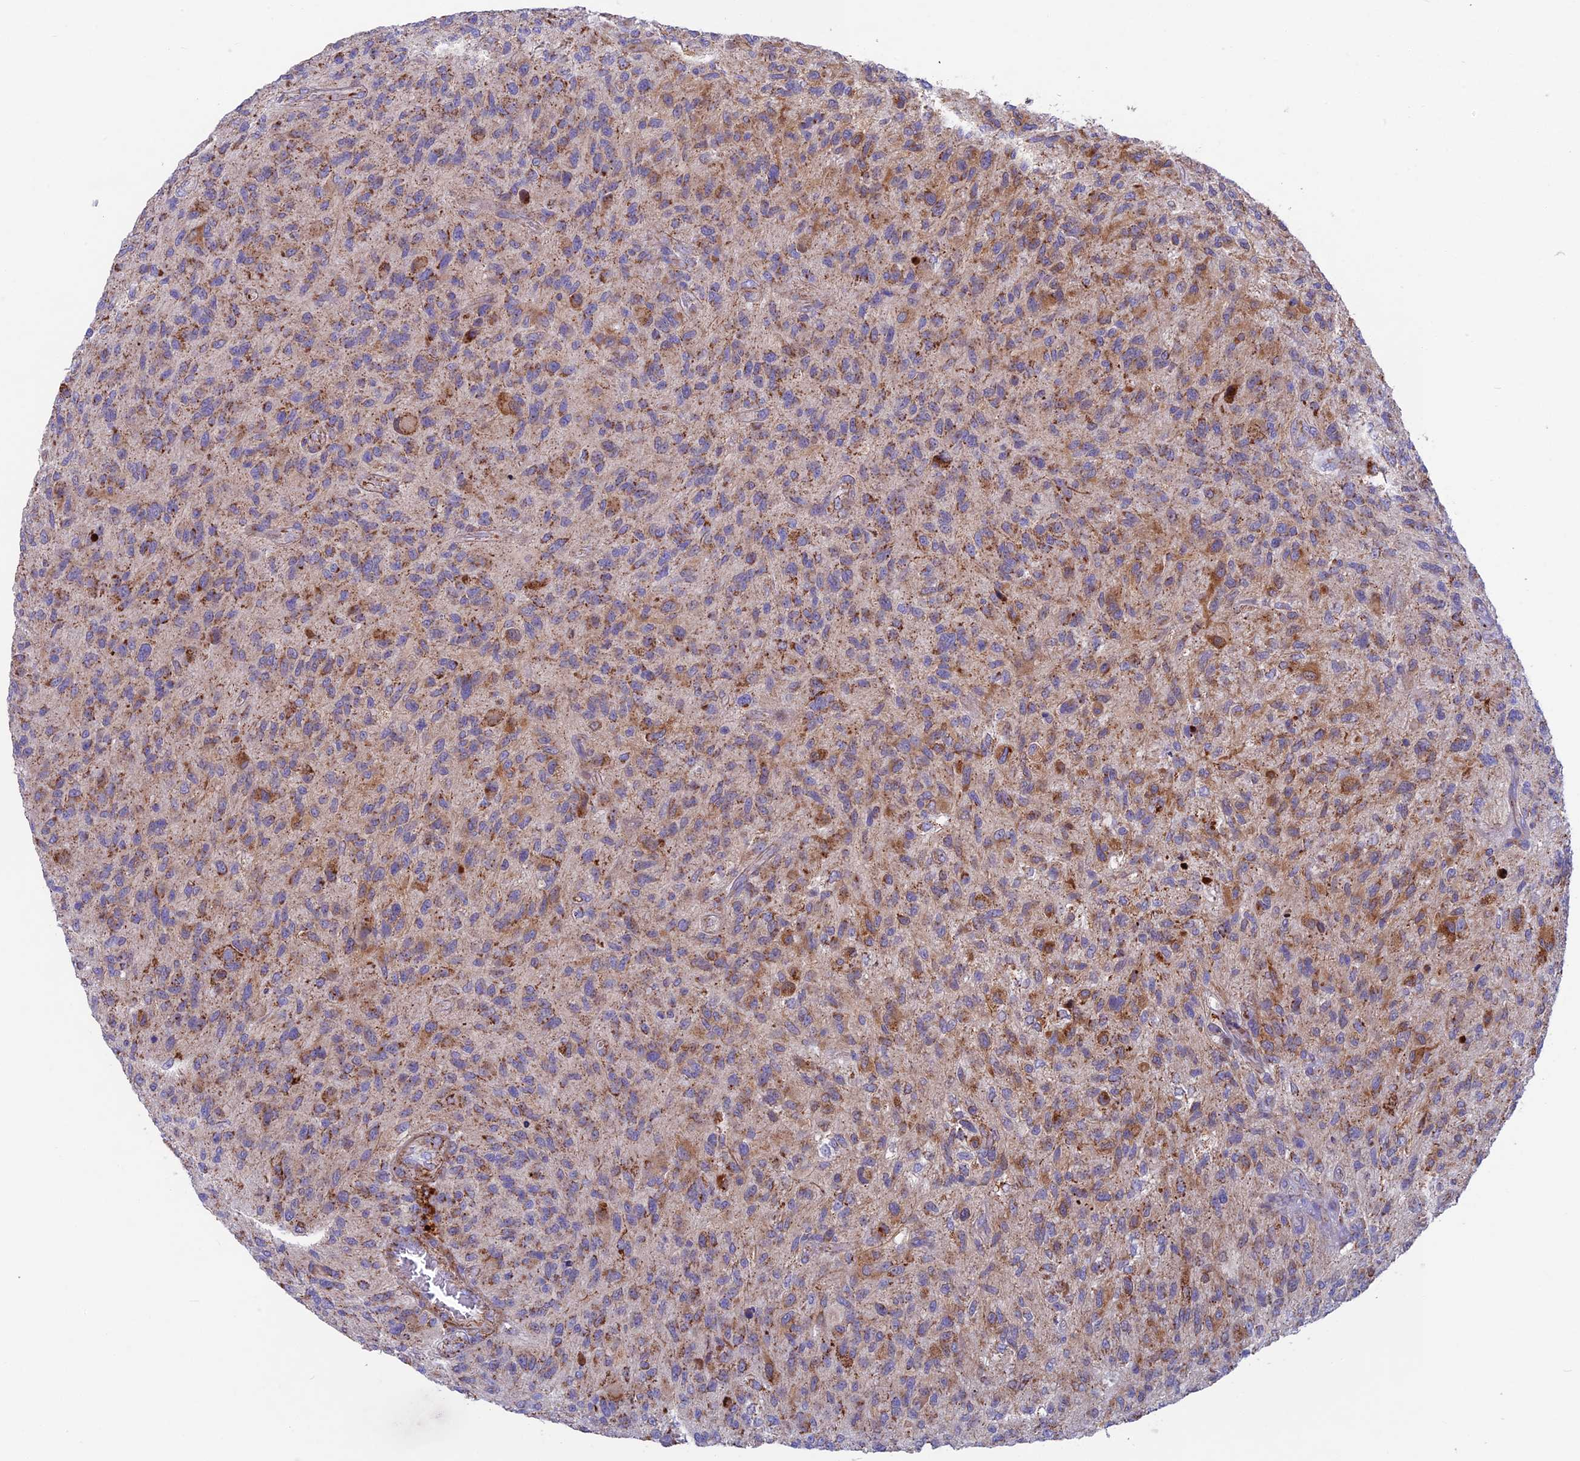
{"staining": {"intensity": "moderate", "quantity": "25%-75%", "location": "cytoplasmic/membranous"}, "tissue": "glioma", "cell_type": "Tumor cells", "image_type": "cancer", "snomed": [{"axis": "morphology", "description": "Glioma, malignant, High grade"}, {"axis": "topography", "description": "Brain"}], "caption": "A histopathology image showing moderate cytoplasmic/membranous staining in about 25%-75% of tumor cells in glioma, as visualized by brown immunohistochemical staining.", "gene": "CS", "patient": {"sex": "male", "age": 47}}